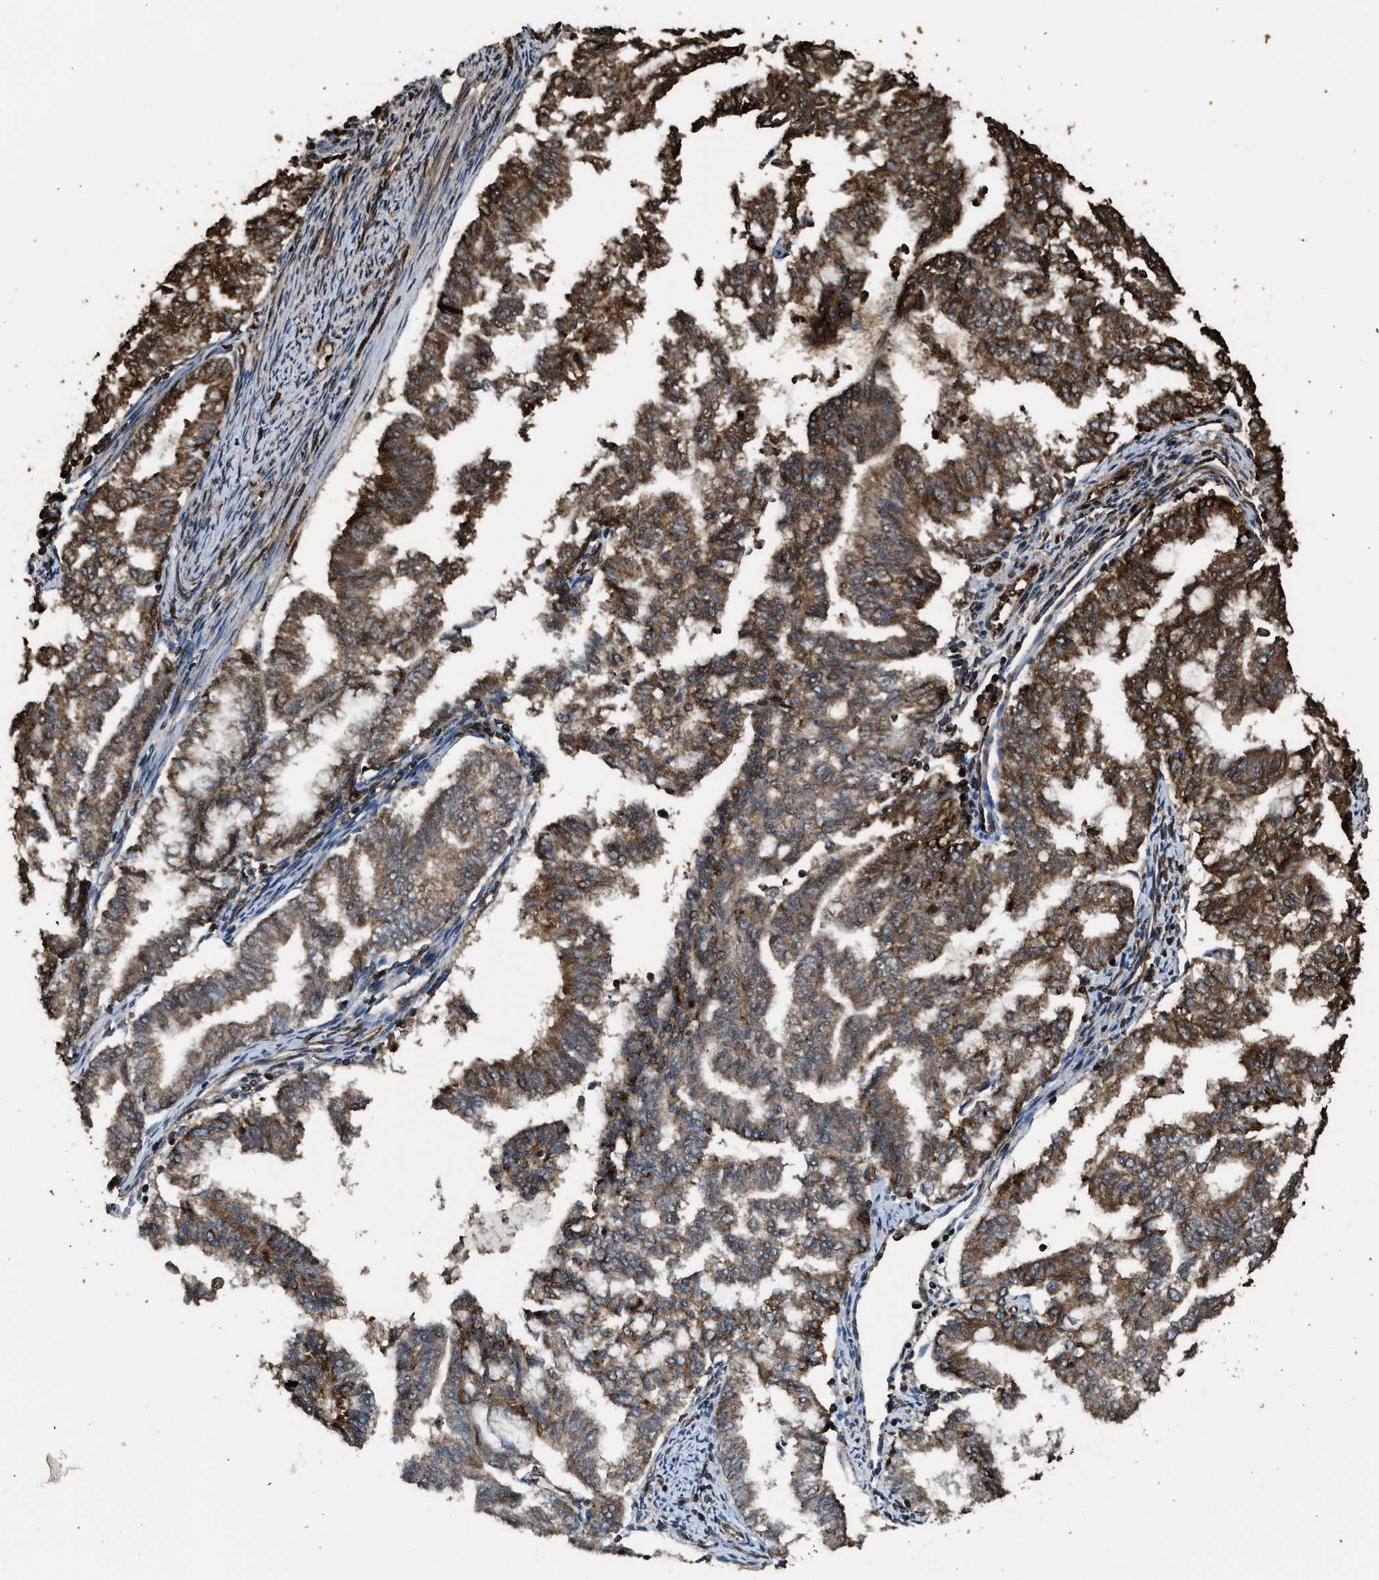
{"staining": {"intensity": "moderate", "quantity": ">75%", "location": "cytoplasmic/membranous"}, "tissue": "endometrial cancer", "cell_type": "Tumor cells", "image_type": "cancer", "snomed": [{"axis": "morphology", "description": "Adenocarcinoma, NOS"}, {"axis": "topography", "description": "Endometrium"}], "caption": "Immunohistochemical staining of endometrial cancer (adenocarcinoma) exhibits moderate cytoplasmic/membranous protein positivity in approximately >75% of tumor cells.", "gene": "MYBL2", "patient": {"sex": "female", "age": 79}}